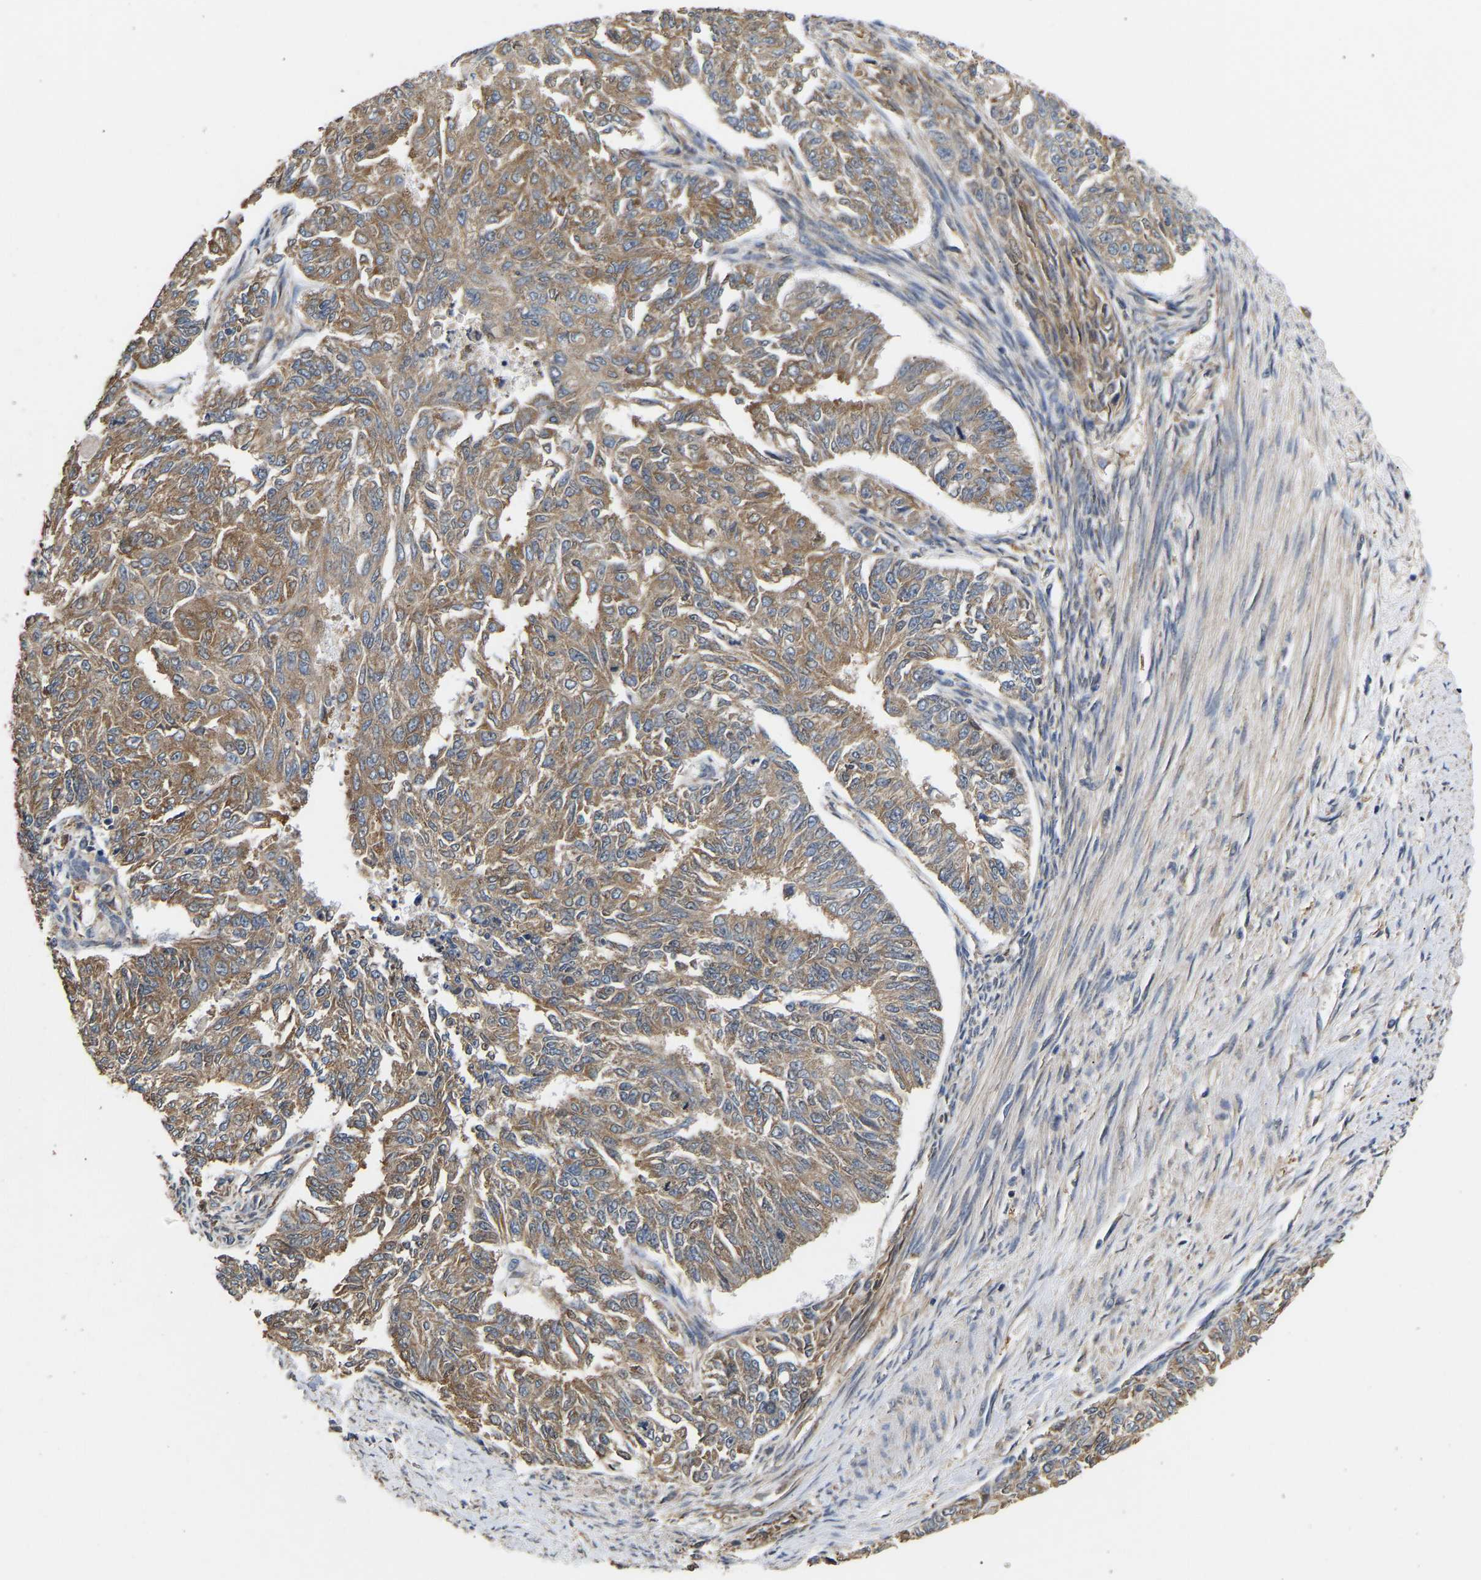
{"staining": {"intensity": "moderate", "quantity": ">75%", "location": "cytoplasmic/membranous"}, "tissue": "endometrial cancer", "cell_type": "Tumor cells", "image_type": "cancer", "snomed": [{"axis": "morphology", "description": "Adenocarcinoma, NOS"}, {"axis": "topography", "description": "Endometrium"}], "caption": "Approximately >75% of tumor cells in human endometrial cancer (adenocarcinoma) display moderate cytoplasmic/membranous protein expression as visualized by brown immunohistochemical staining.", "gene": "AIMP2", "patient": {"sex": "female", "age": 32}}